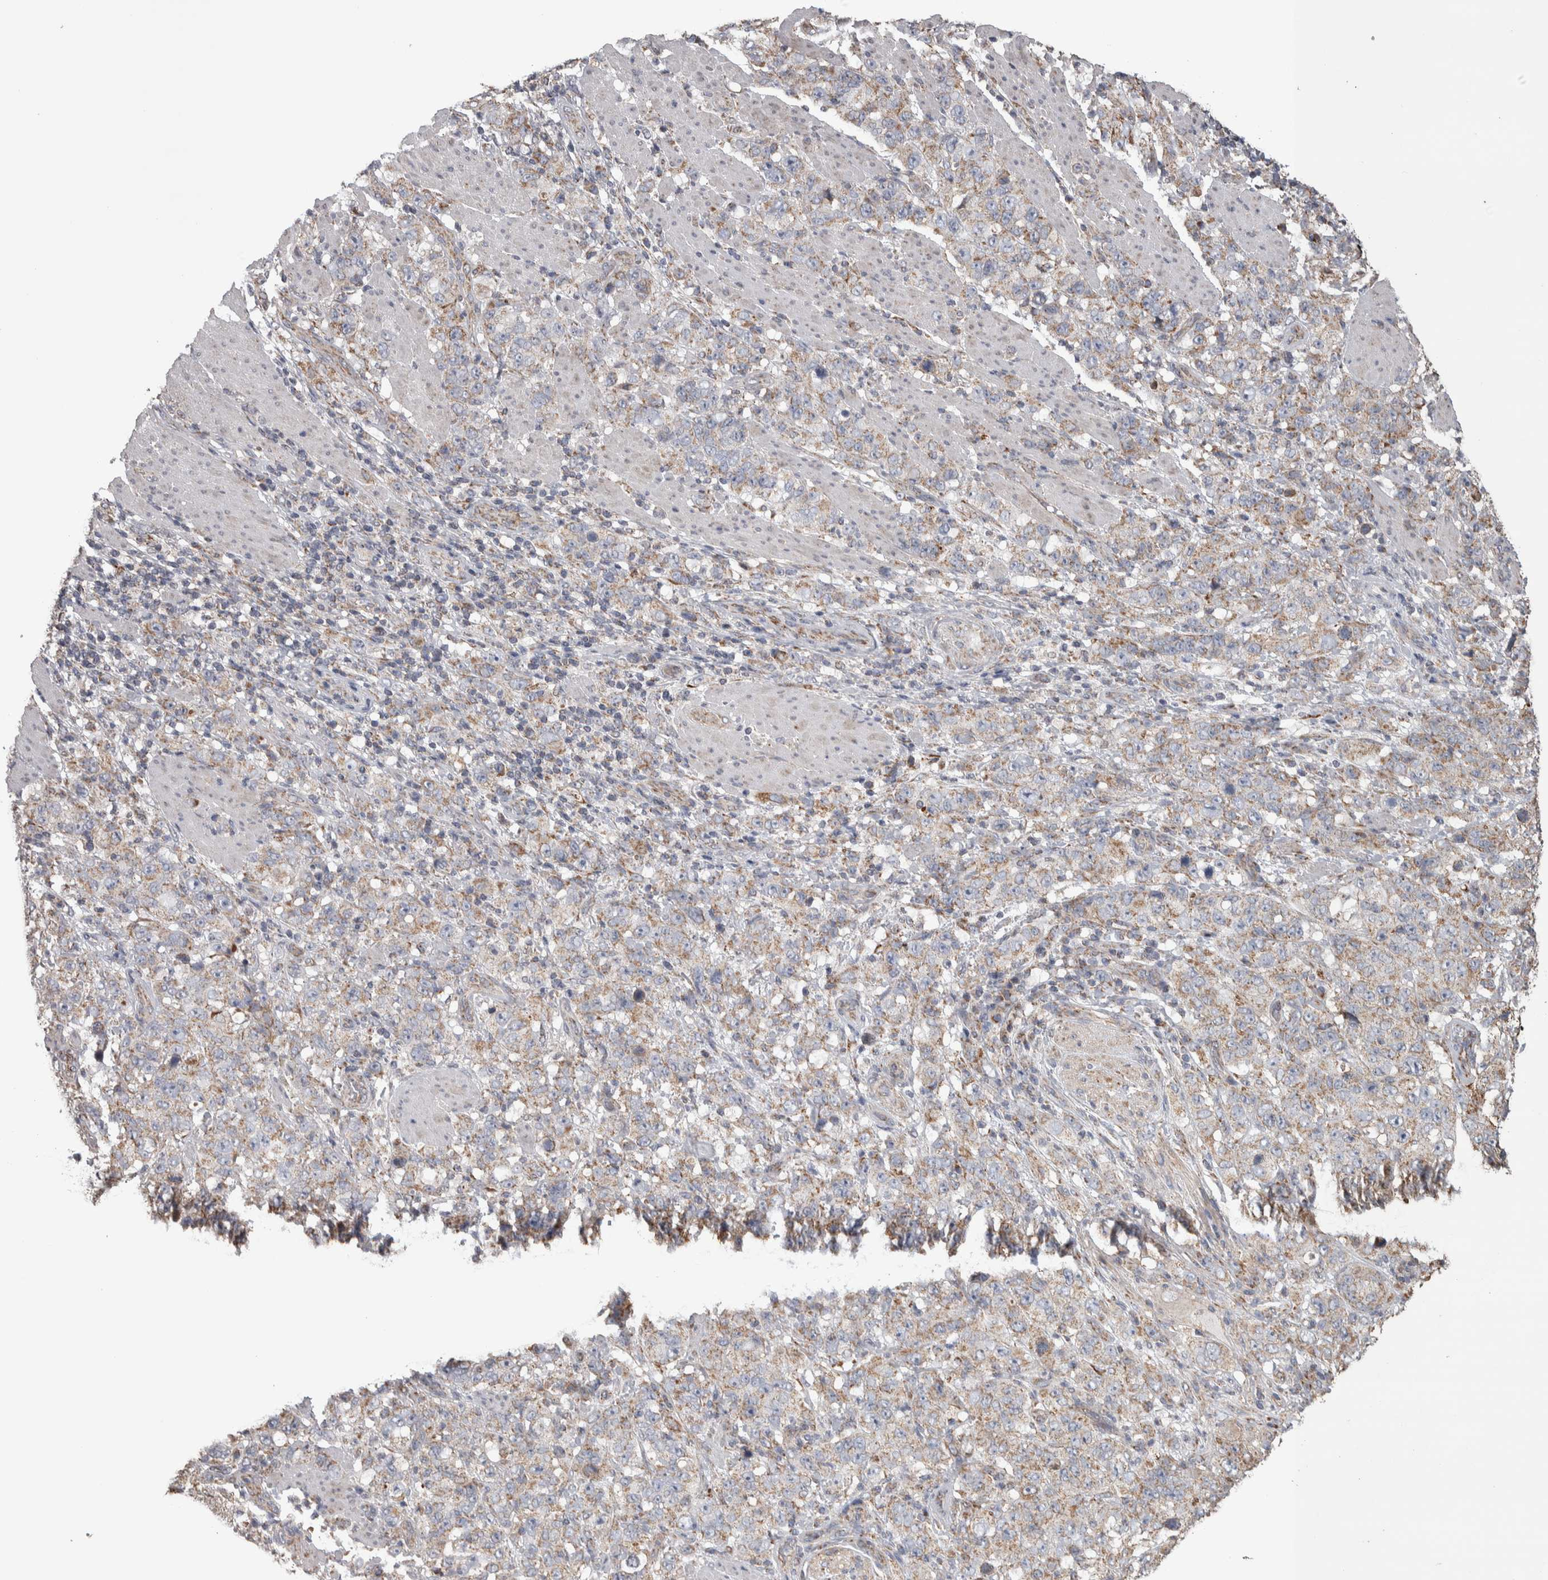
{"staining": {"intensity": "weak", "quantity": ">75%", "location": "cytoplasmic/membranous"}, "tissue": "stomach cancer", "cell_type": "Tumor cells", "image_type": "cancer", "snomed": [{"axis": "morphology", "description": "Adenocarcinoma, NOS"}, {"axis": "topography", "description": "Stomach"}], "caption": "Stomach cancer stained with a brown dye reveals weak cytoplasmic/membranous positive expression in approximately >75% of tumor cells.", "gene": "SCO1", "patient": {"sex": "male", "age": 48}}